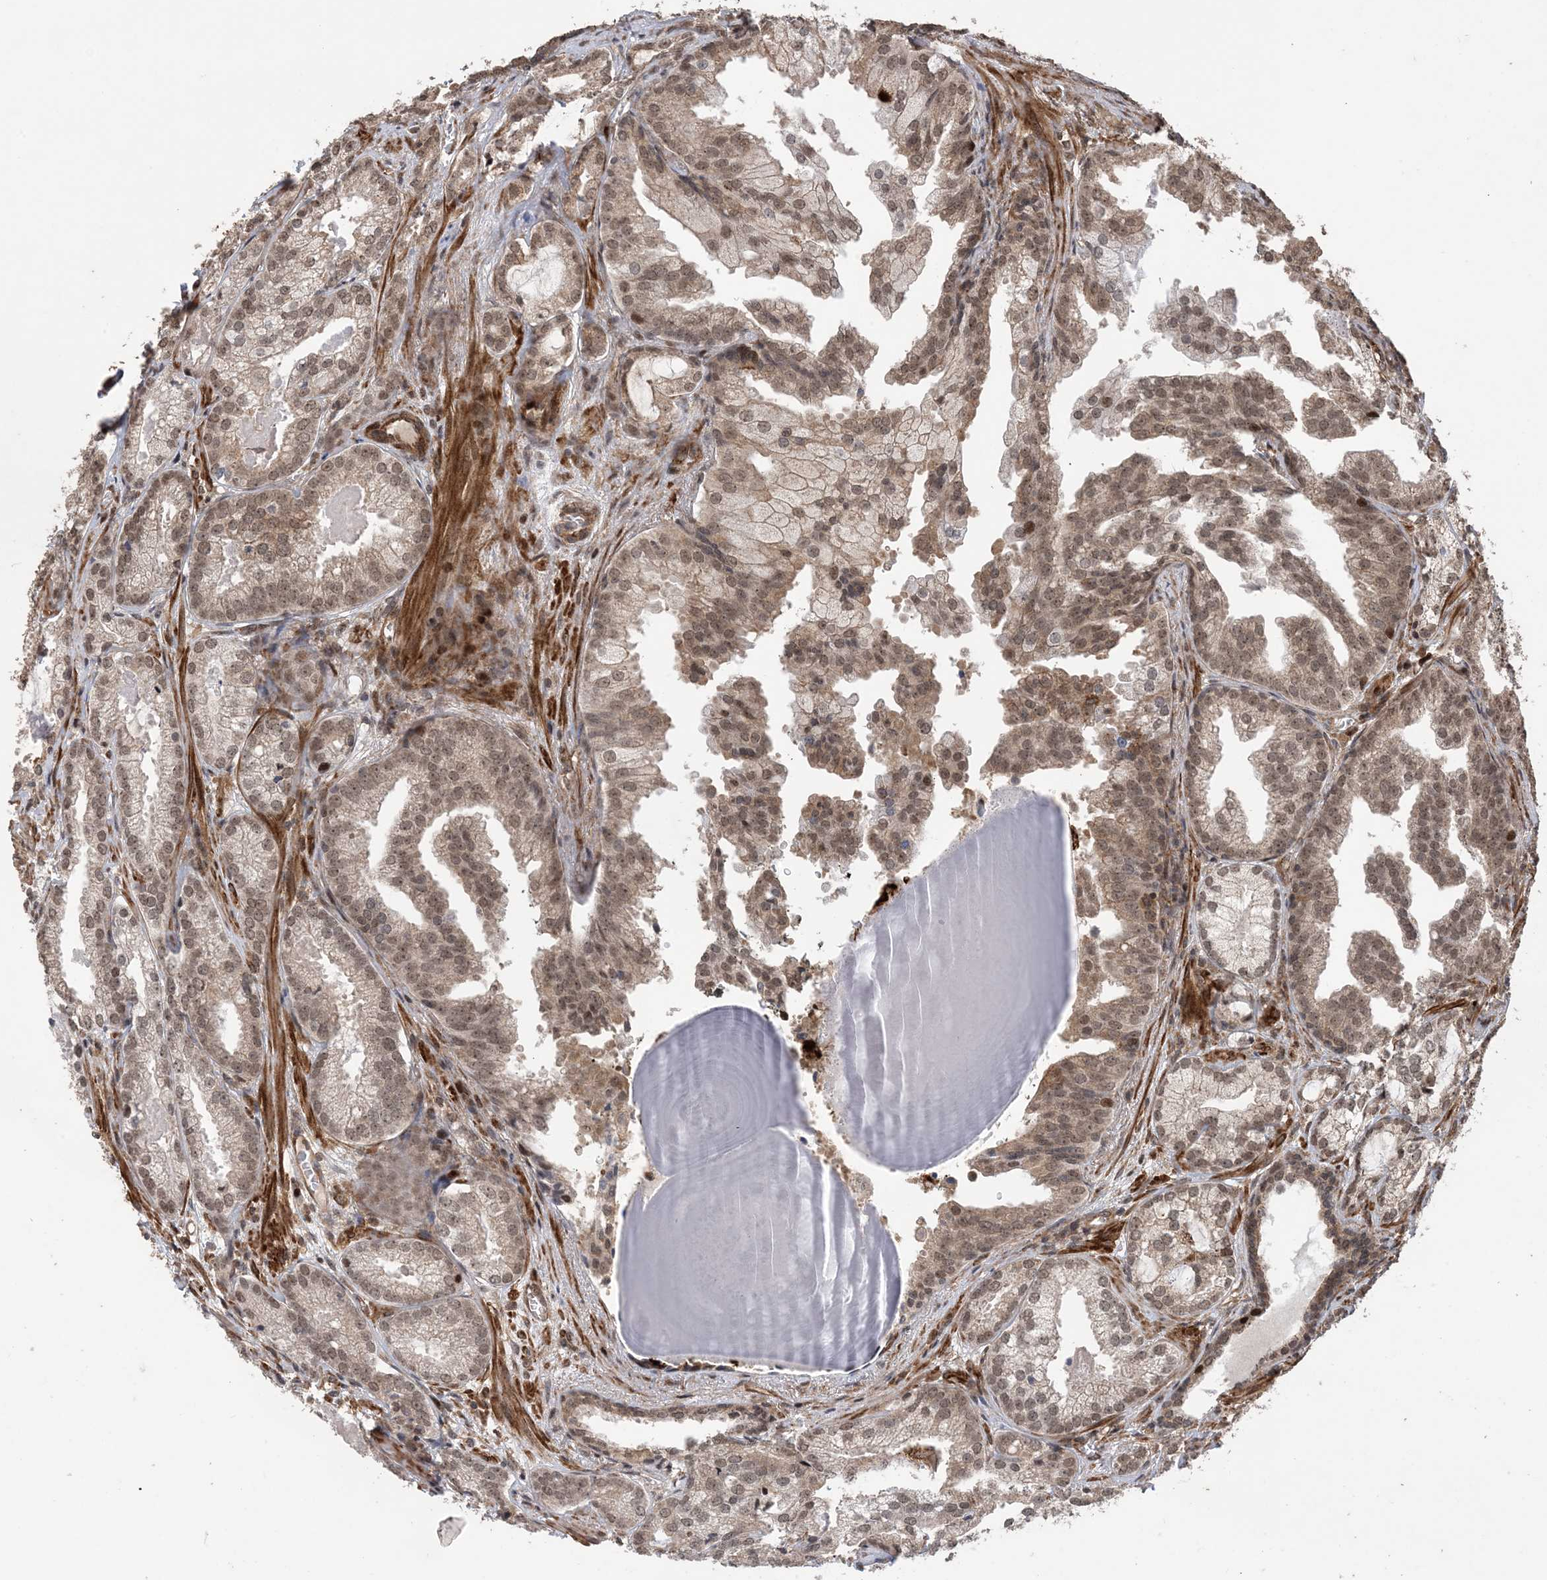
{"staining": {"intensity": "moderate", "quantity": ">75%", "location": "nuclear"}, "tissue": "prostate cancer", "cell_type": "Tumor cells", "image_type": "cancer", "snomed": [{"axis": "morphology", "description": "Normal morphology"}, {"axis": "morphology", "description": "Adenocarcinoma, Low grade"}, {"axis": "topography", "description": "Prostate"}], "caption": "Tumor cells exhibit medium levels of moderate nuclear staining in about >75% of cells in human prostate cancer (adenocarcinoma (low-grade)).", "gene": "ZNF511", "patient": {"sex": "male", "age": 72}}